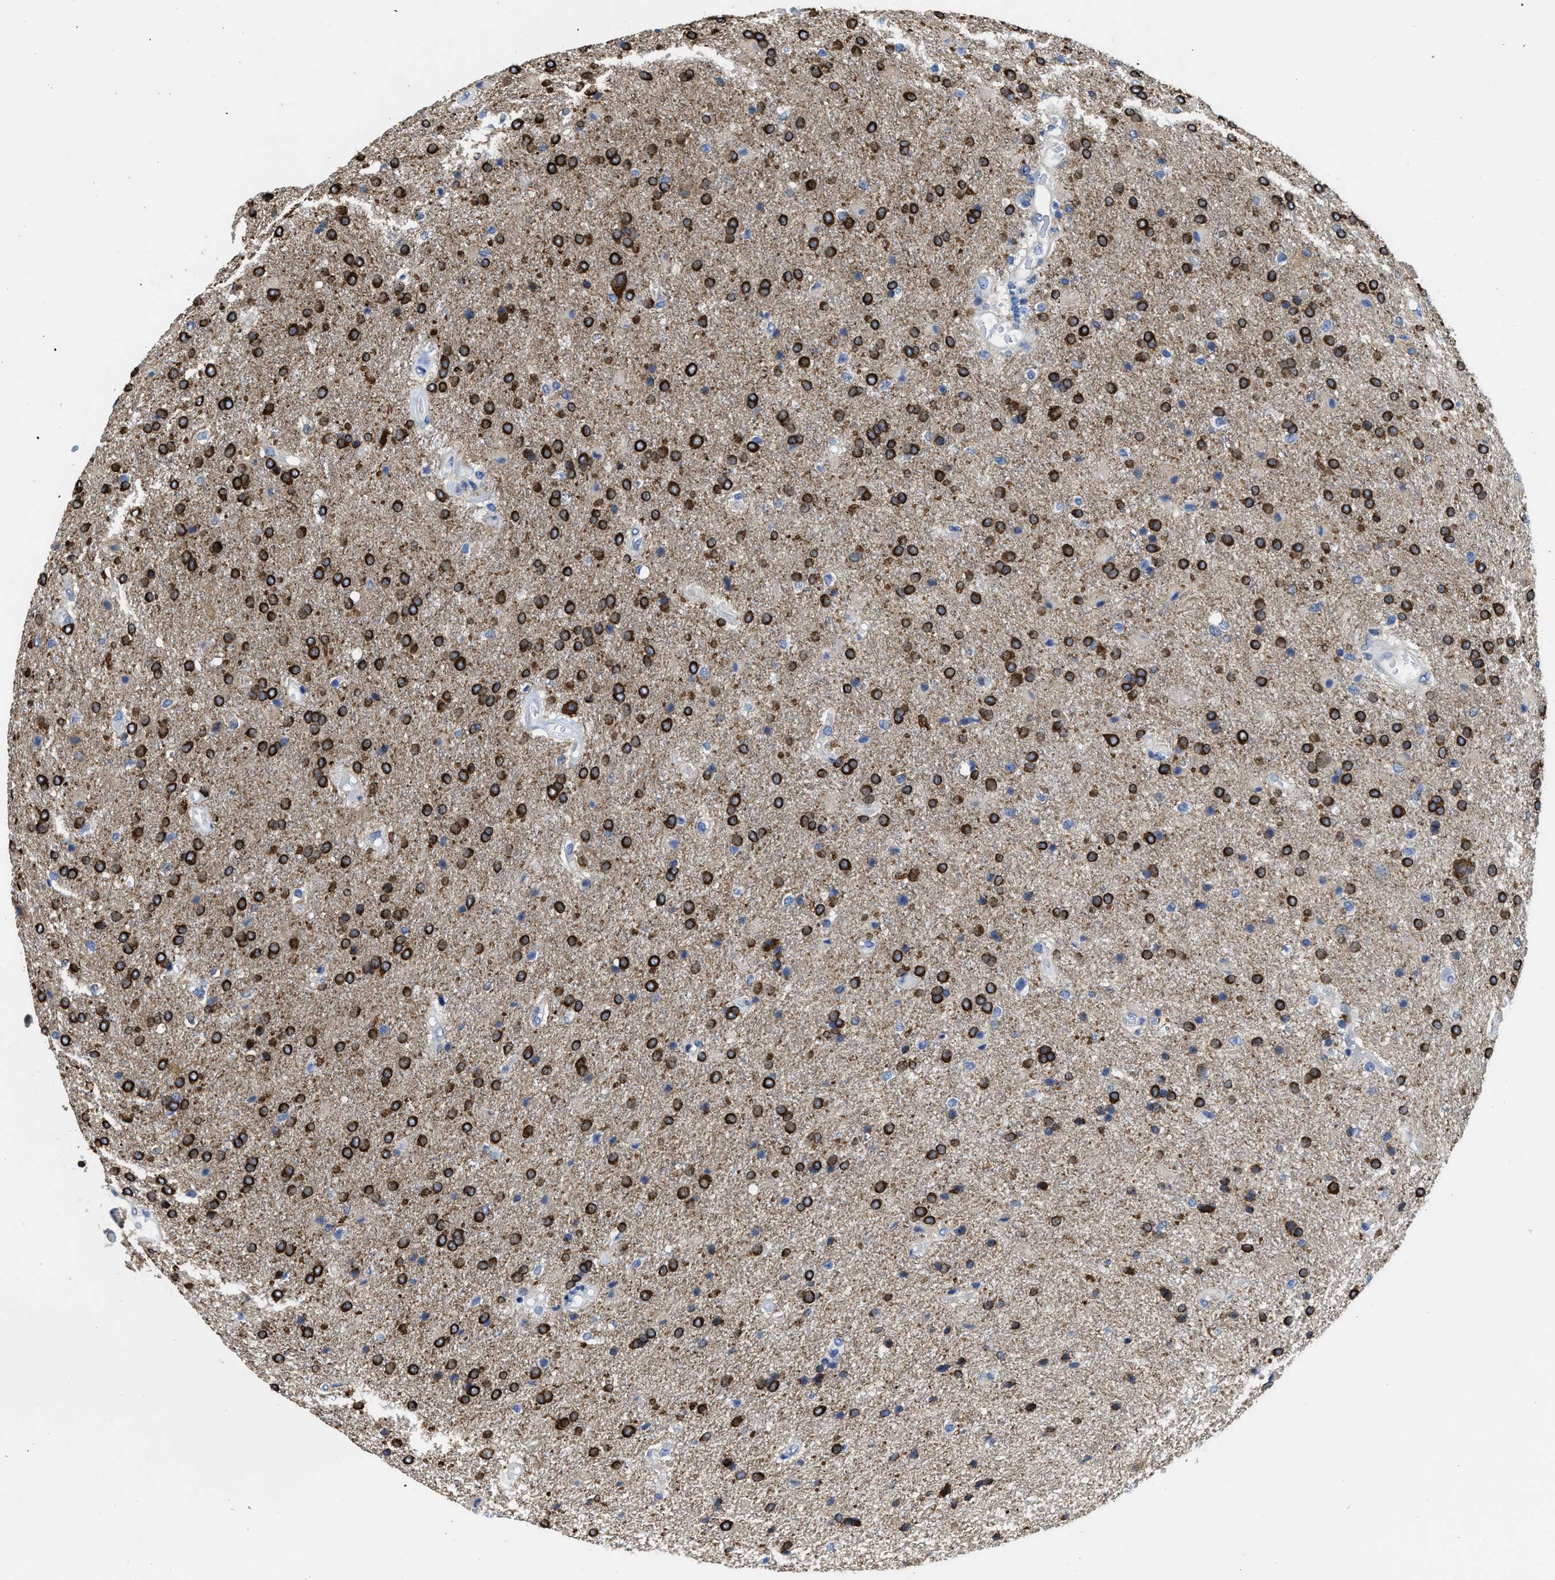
{"staining": {"intensity": "strong", "quantity": ">75%", "location": "cytoplasmic/membranous"}, "tissue": "glioma", "cell_type": "Tumor cells", "image_type": "cancer", "snomed": [{"axis": "morphology", "description": "Glioma, malignant, High grade"}, {"axis": "topography", "description": "Brain"}], "caption": "Protein positivity by immunohistochemistry demonstrates strong cytoplasmic/membranous staining in approximately >75% of tumor cells in glioma.", "gene": "DSCAM", "patient": {"sex": "male", "age": 72}}